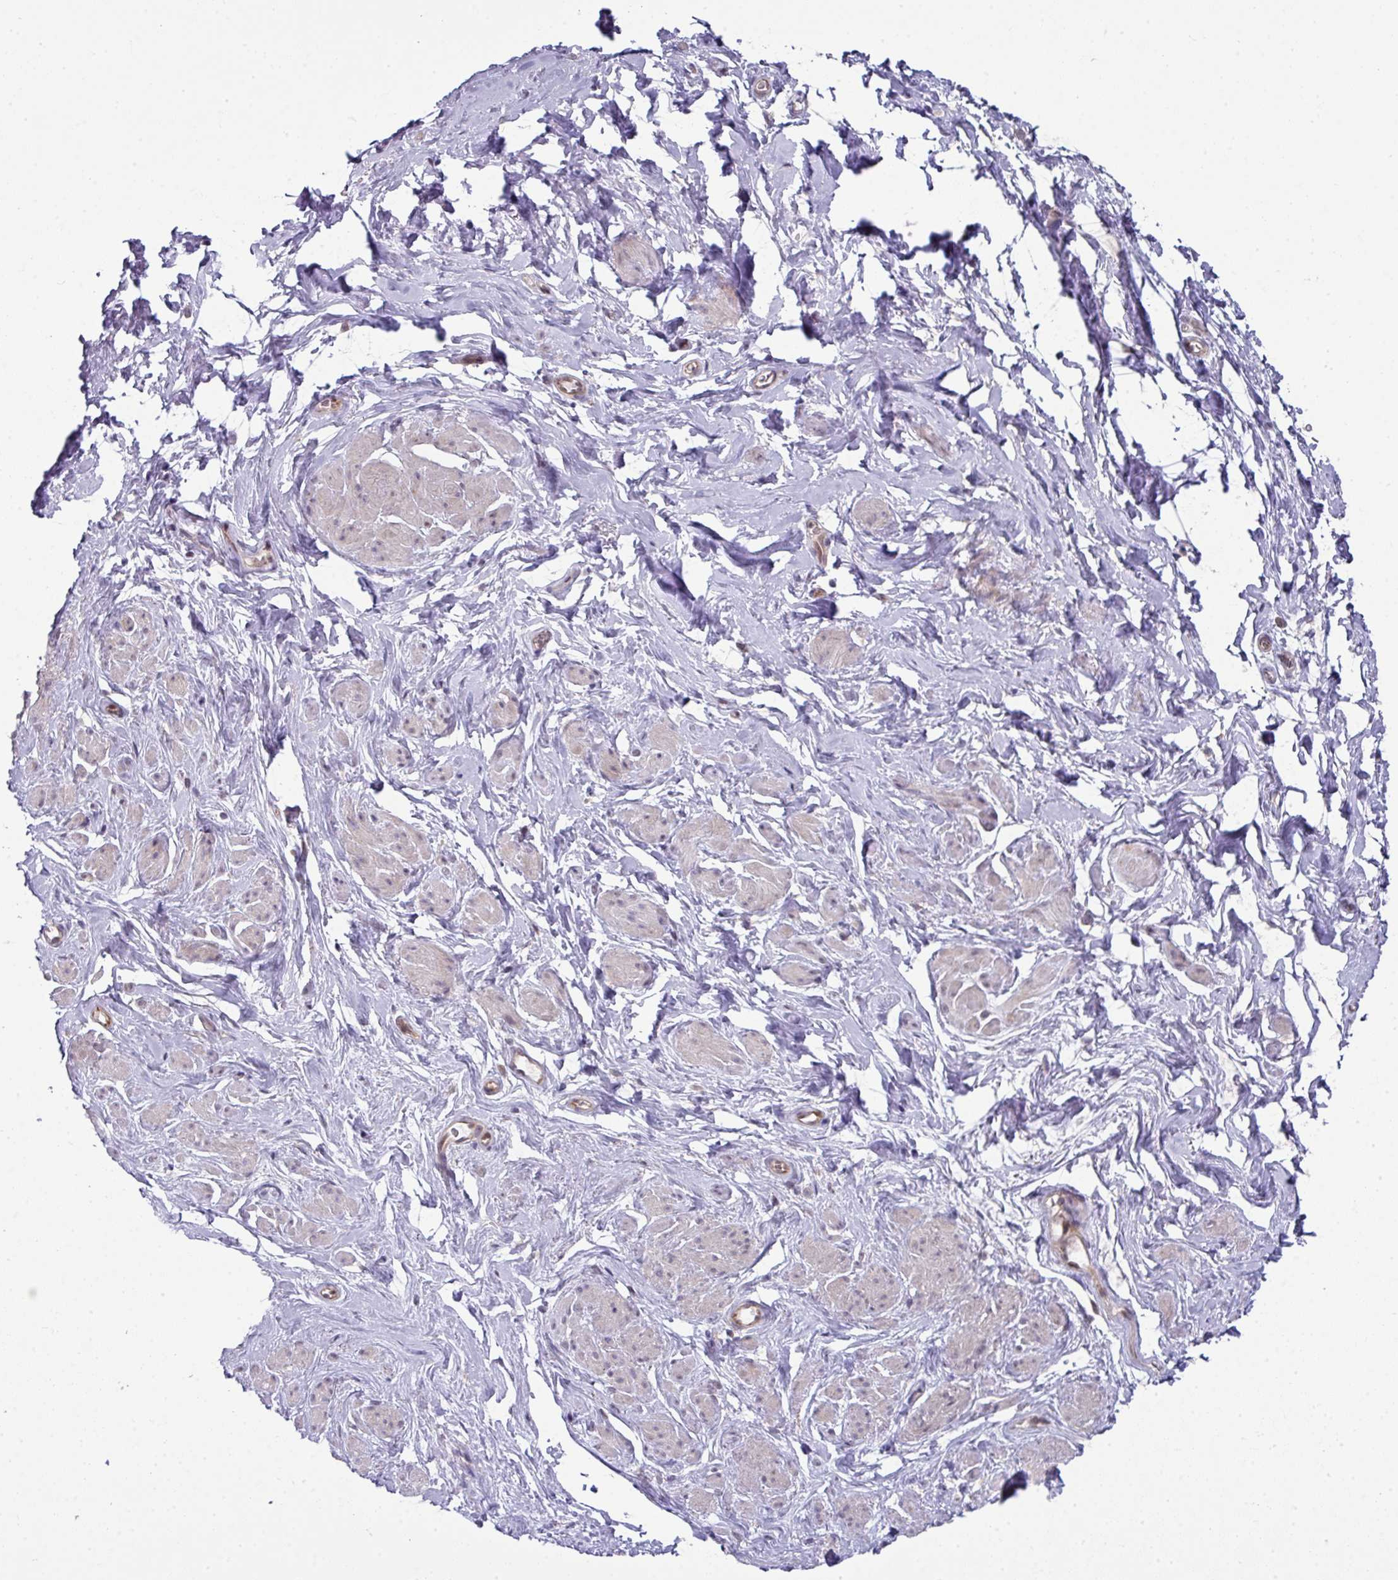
{"staining": {"intensity": "moderate", "quantity": "<25%", "location": "cytoplasmic/membranous"}, "tissue": "smooth muscle", "cell_type": "Smooth muscle cells", "image_type": "normal", "snomed": [{"axis": "morphology", "description": "Normal tissue, NOS"}, {"axis": "topography", "description": "Smooth muscle"}, {"axis": "topography", "description": "Peripheral nerve tissue"}], "caption": "Immunohistochemical staining of unremarkable smooth muscle displays <25% levels of moderate cytoplasmic/membranous protein positivity in about <25% of smooth muscle cells.", "gene": "STAT5A", "patient": {"sex": "male", "age": 69}}